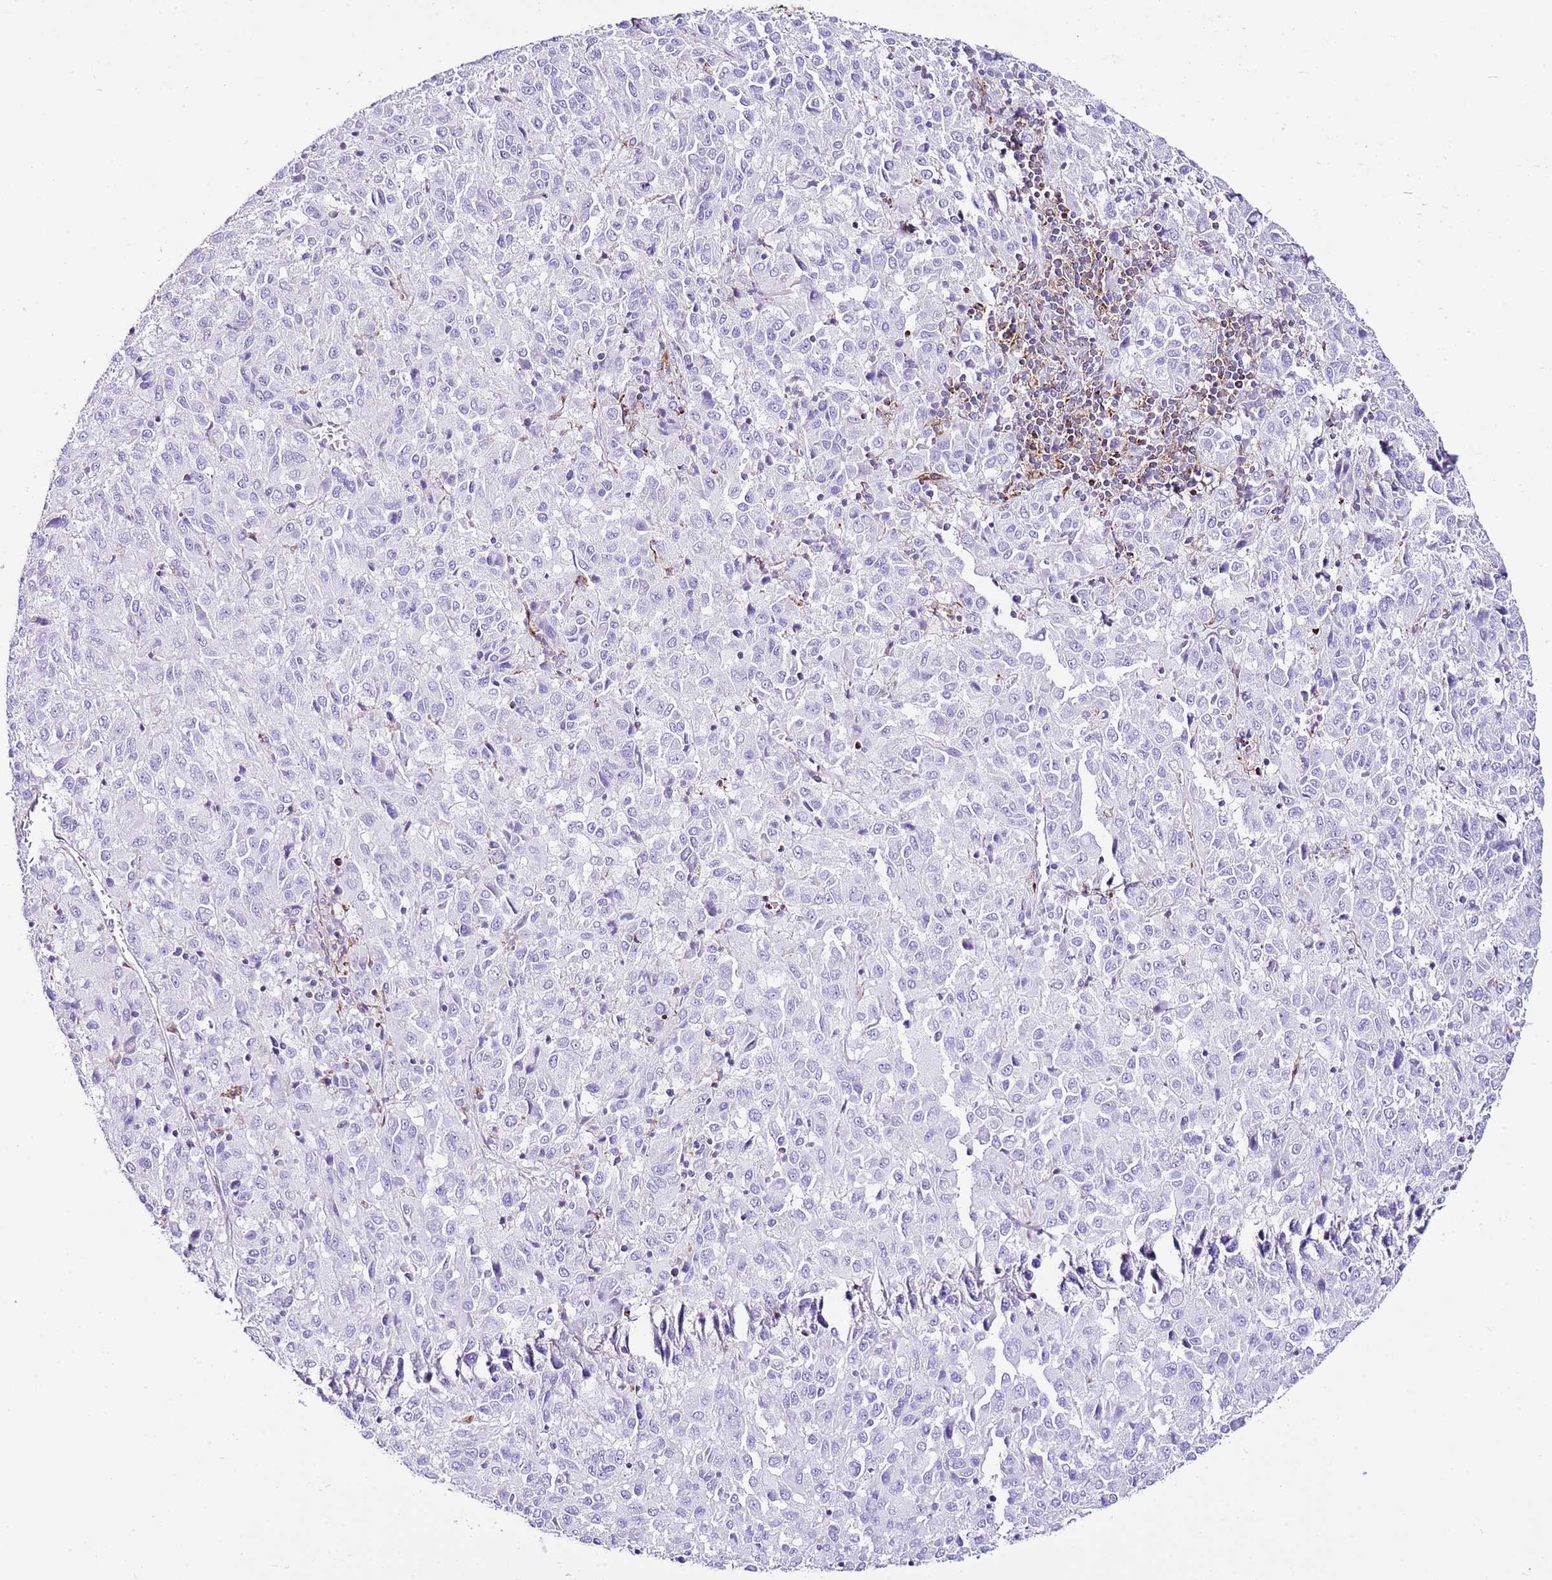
{"staining": {"intensity": "negative", "quantity": "none", "location": "none"}, "tissue": "melanoma", "cell_type": "Tumor cells", "image_type": "cancer", "snomed": [{"axis": "morphology", "description": "Malignant melanoma, Metastatic site"}, {"axis": "topography", "description": "Lung"}], "caption": "A high-resolution micrograph shows immunohistochemistry (IHC) staining of malignant melanoma (metastatic site), which demonstrates no significant expression in tumor cells.", "gene": "ALDH3A1", "patient": {"sex": "male", "age": 64}}